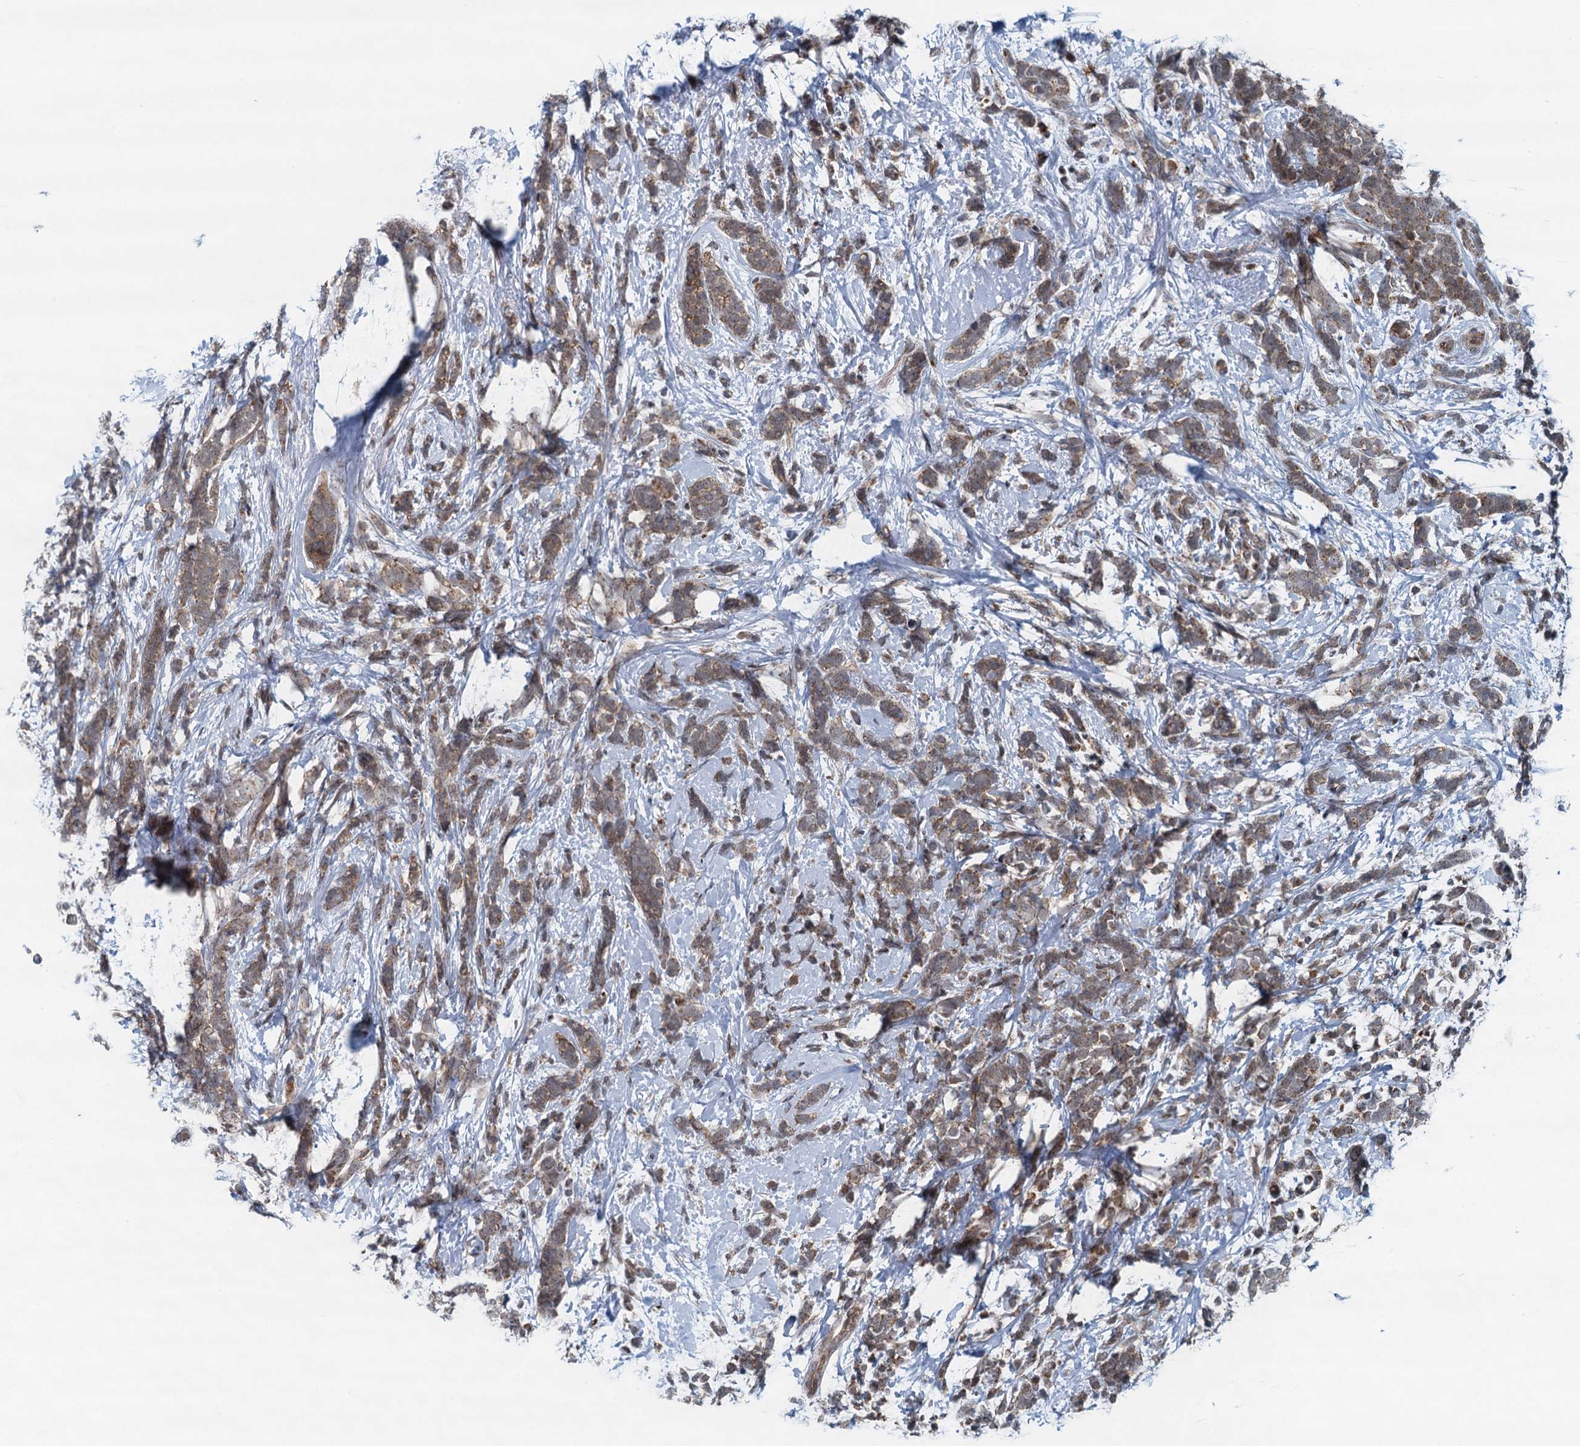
{"staining": {"intensity": "weak", "quantity": "25%-75%", "location": "cytoplasmic/membranous"}, "tissue": "breast cancer", "cell_type": "Tumor cells", "image_type": "cancer", "snomed": [{"axis": "morphology", "description": "Lobular carcinoma"}, {"axis": "topography", "description": "Breast"}], "caption": "Protein staining demonstrates weak cytoplasmic/membranous positivity in about 25%-75% of tumor cells in breast cancer. (DAB IHC, brown staining for protein, blue staining for nuclei).", "gene": "NLRP10", "patient": {"sex": "female", "age": 58}}